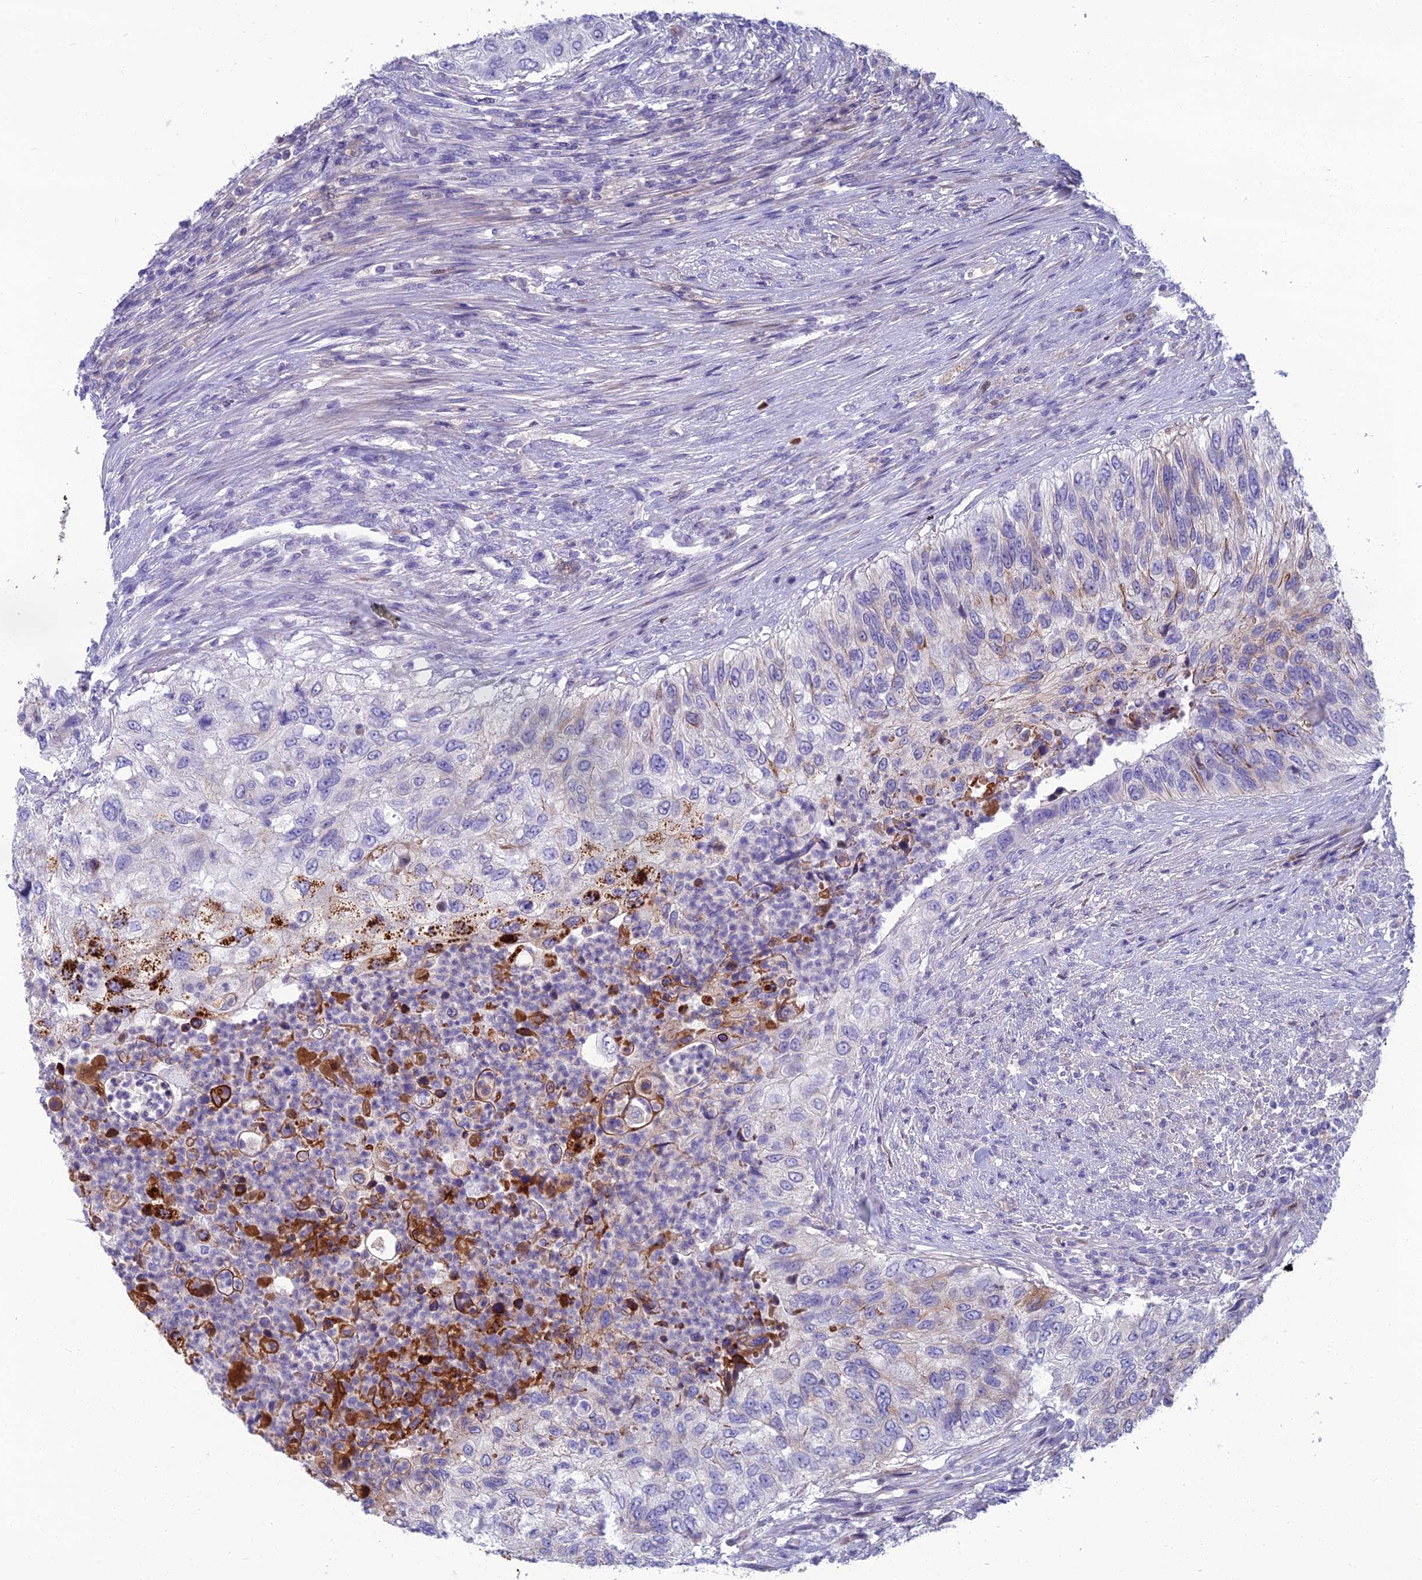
{"staining": {"intensity": "negative", "quantity": "none", "location": "none"}, "tissue": "urothelial cancer", "cell_type": "Tumor cells", "image_type": "cancer", "snomed": [{"axis": "morphology", "description": "Urothelial carcinoma, High grade"}, {"axis": "topography", "description": "Urinary bladder"}], "caption": "A histopathology image of high-grade urothelial carcinoma stained for a protein exhibits no brown staining in tumor cells.", "gene": "SPTLC3", "patient": {"sex": "female", "age": 60}}